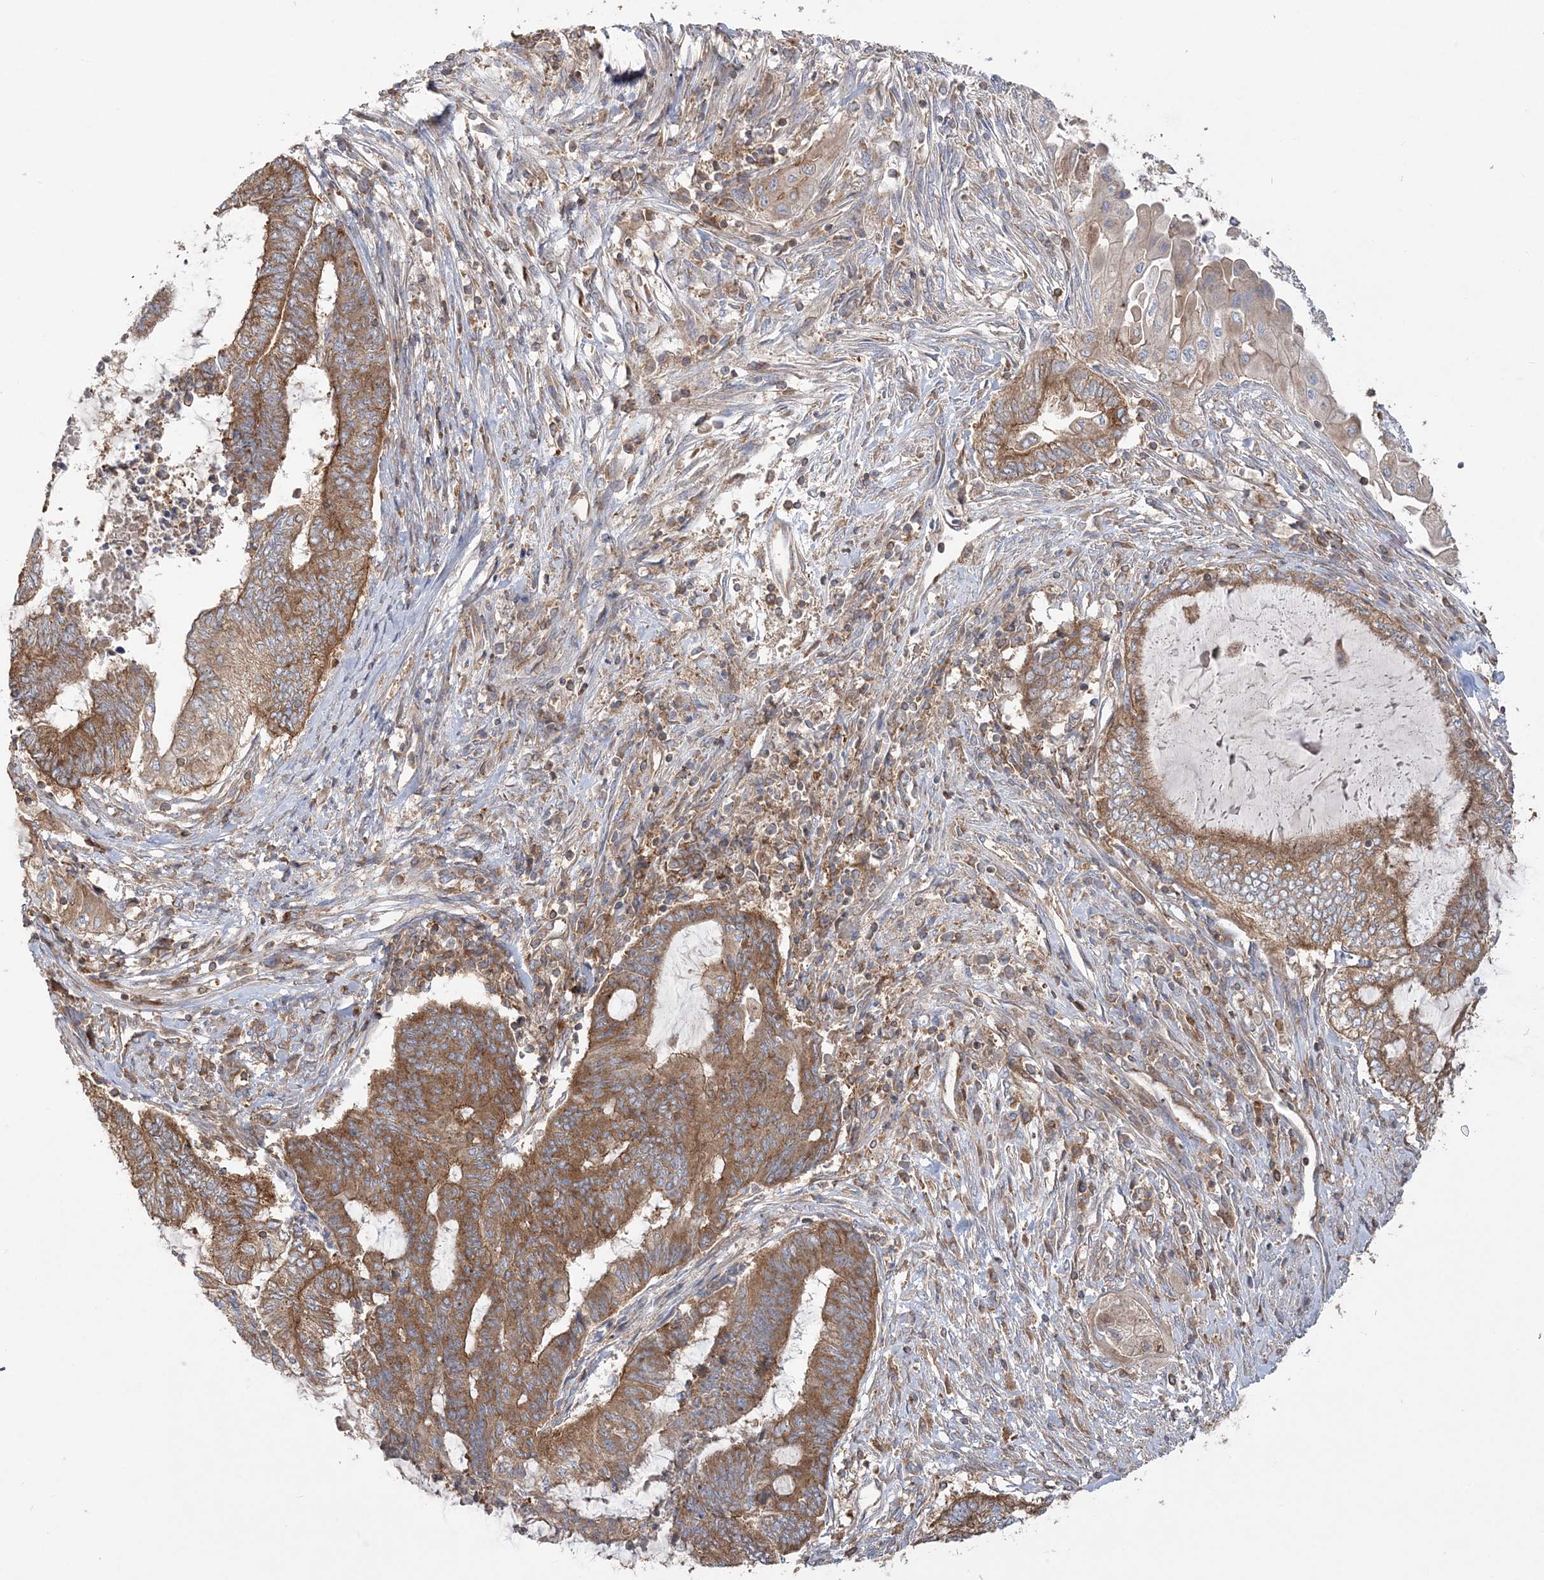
{"staining": {"intensity": "moderate", "quantity": ">75%", "location": "cytoplasmic/membranous"}, "tissue": "endometrial cancer", "cell_type": "Tumor cells", "image_type": "cancer", "snomed": [{"axis": "morphology", "description": "Adenocarcinoma, NOS"}, {"axis": "topography", "description": "Uterus"}, {"axis": "topography", "description": "Endometrium"}], "caption": "Endometrial cancer stained with a protein marker shows moderate staining in tumor cells.", "gene": "TBC1D5", "patient": {"sex": "female", "age": 70}}